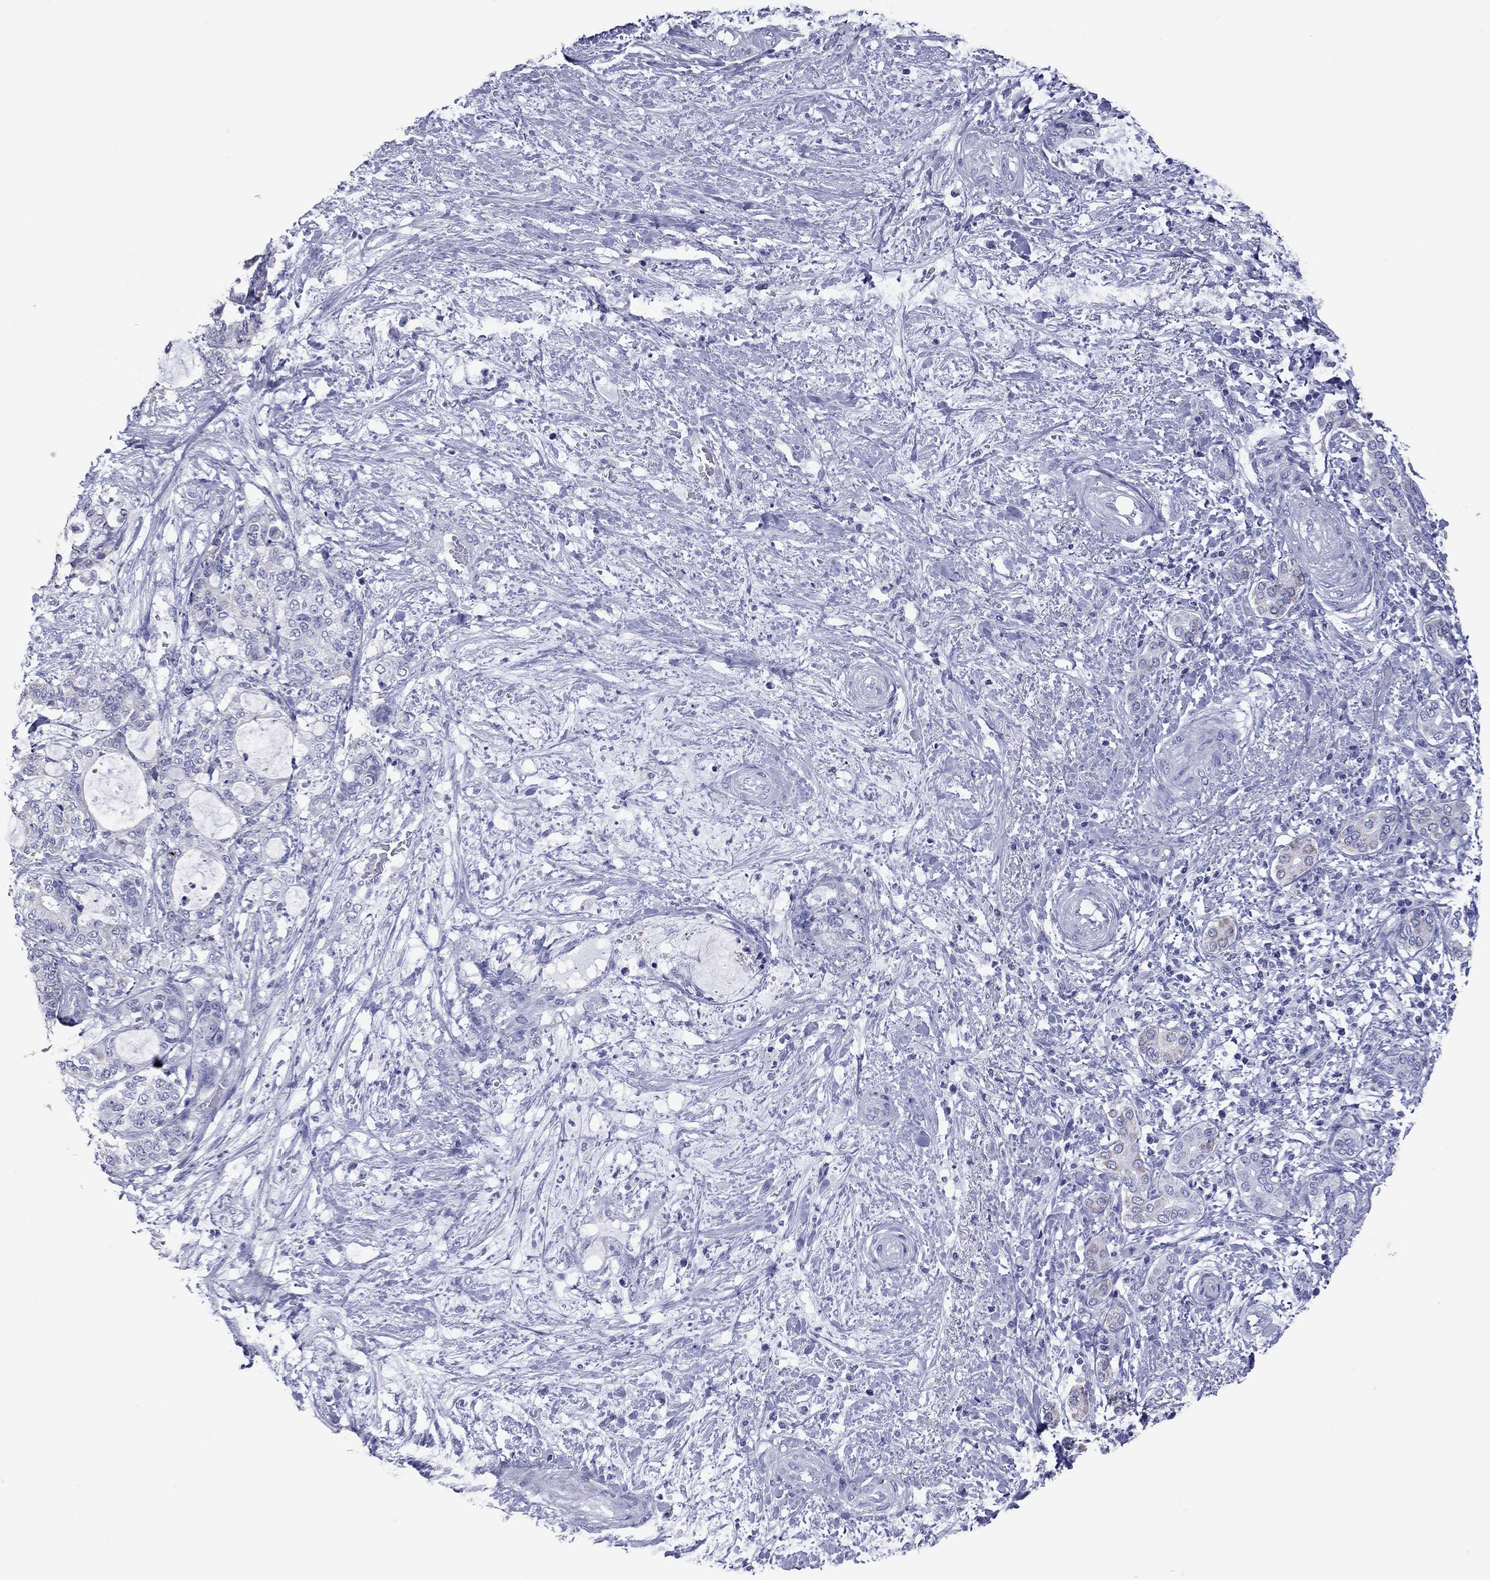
{"staining": {"intensity": "negative", "quantity": "none", "location": "none"}, "tissue": "liver cancer", "cell_type": "Tumor cells", "image_type": "cancer", "snomed": [{"axis": "morphology", "description": "Normal tissue, NOS"}, {"axis": "morphology", "description": "Cholangiocarcinoma"}, {"axis": "topography", "description": "Liver"}, {"axis": "topography", "description": "Peripheral nerve tissue"}], "caption": "Micrograph shows no significant protein positivity in tumor cells of liver cancer (cholangiocarcinoma).", "gene": "VSIG10", "patient": {"sex": "female", "age": 73}}